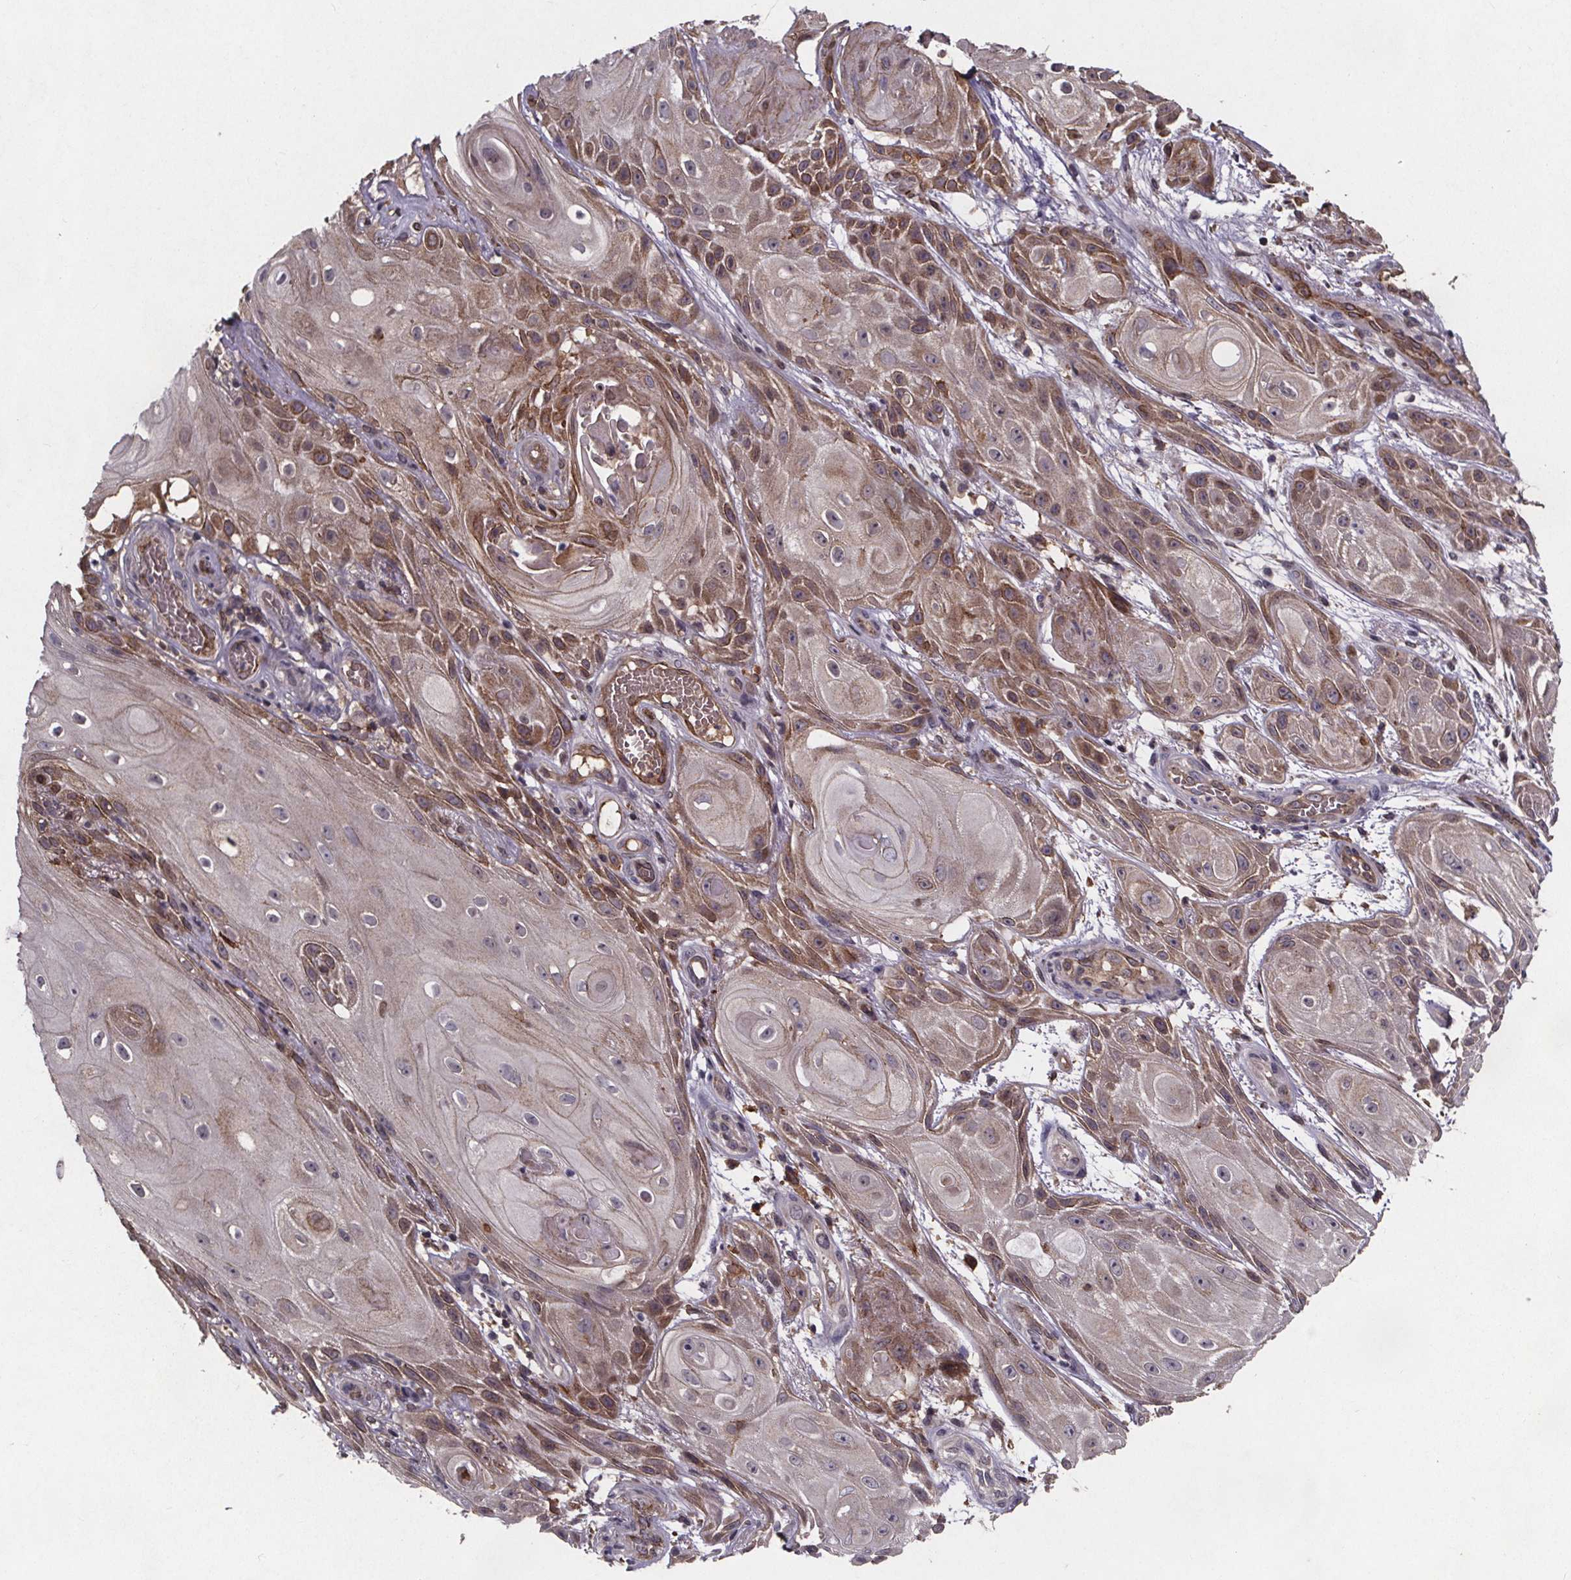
{"staining": {"intensity": "moderate", "quantity": ">75%", "location": "cytoplasmic/membranous"}, "tissue": "skin cancer", "cell_type": "Tumor cells", "image_type": "cancer", "snomed": [{"axis": "morphology", "description": "Squamous cell carcinoma, NOS"}, {"axis": "topography", "description": "Skin"}], "caption": "Protein analysis of skin squamous cell carcinoma tissue shows moderate cytoplasmic/membranous positivity in approximately >75% of tumor cells.", "gene": "FASTKD3", "patient": {"sex": "male", "age": 62}}